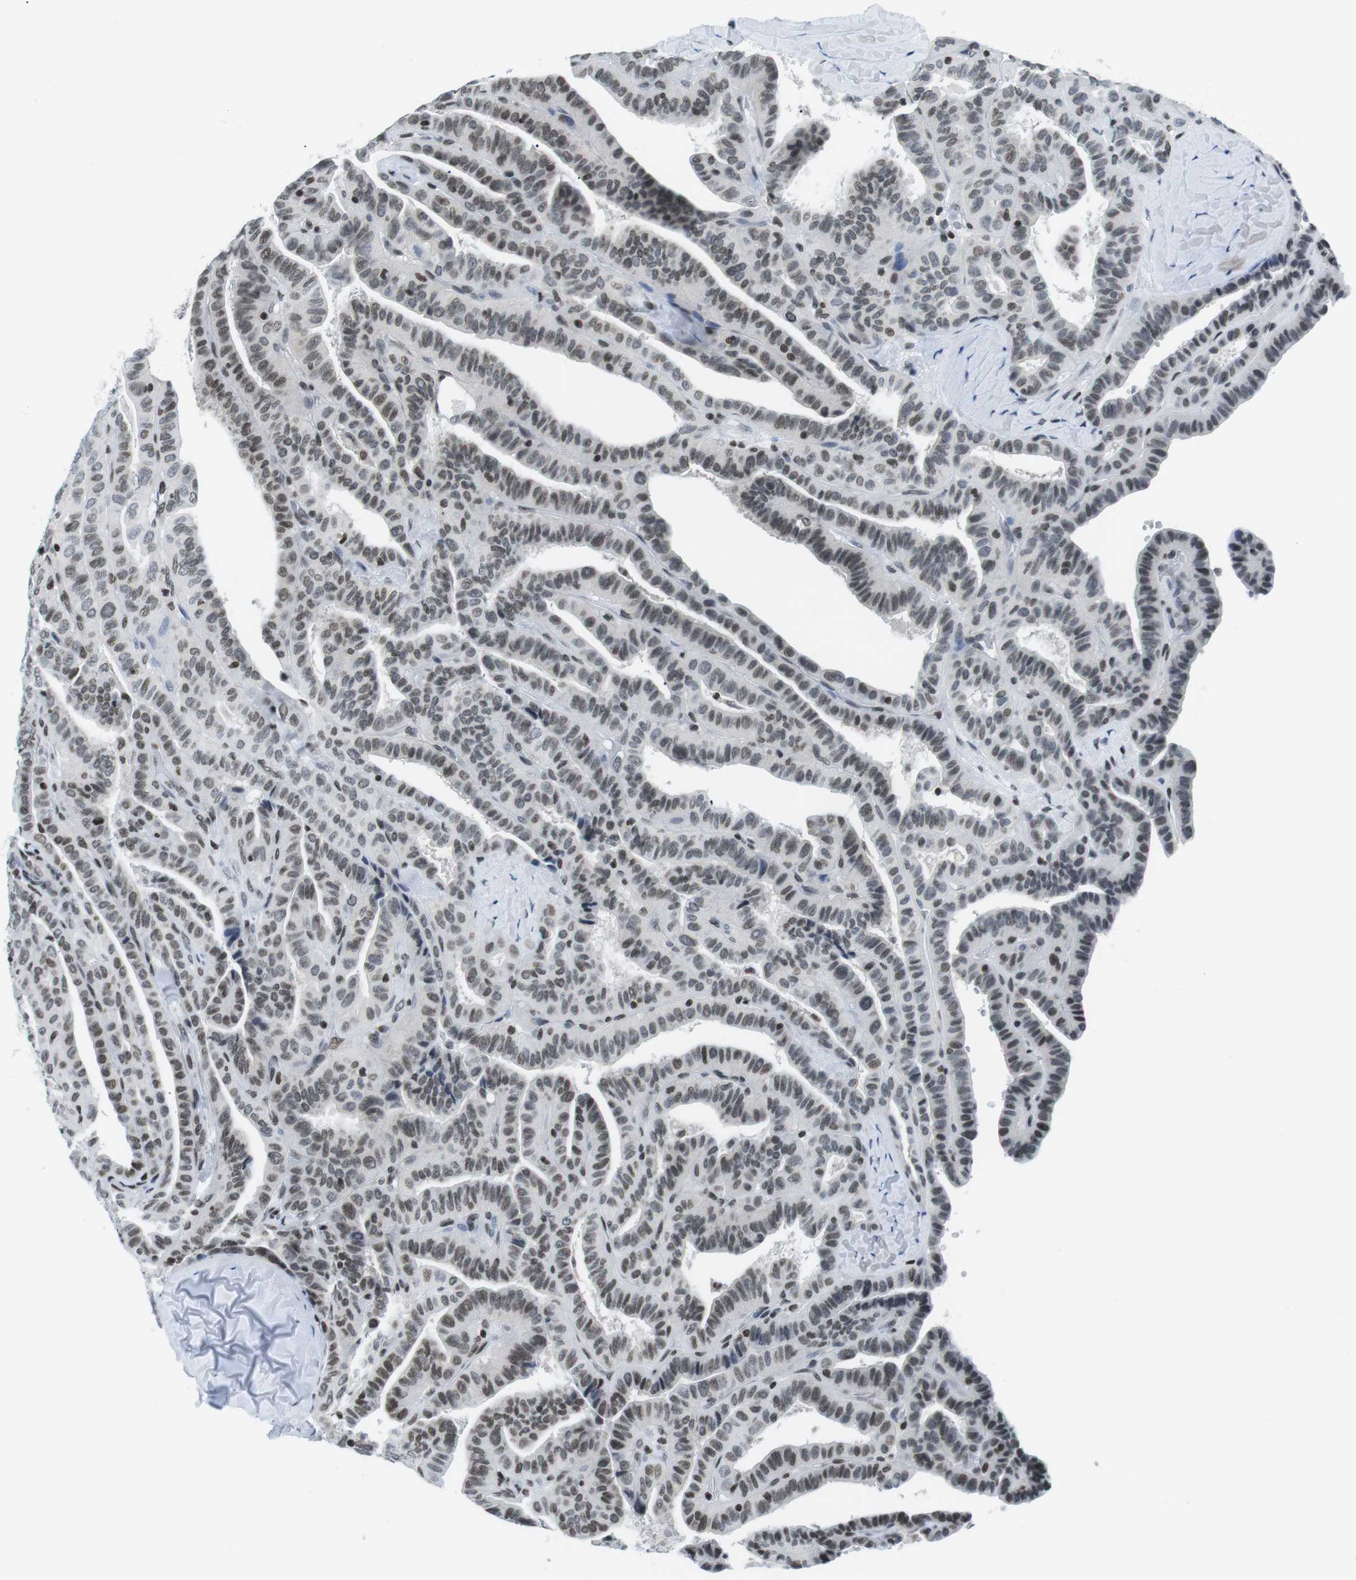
{"staining": {"intensity": "weak", "quantity": ">75%", "location": "nuclear"}, "tissue": "thyroid cancer", "cell_type": "Tumor cells", "image_type": "cancer", "snomed": [{"axis": "morphology", "description": "Papillary adenocarcinoma, NOS"}, {"axis": "topography", "description": "Thyroid gland"}], "caption": "IHC image of thyroid cancer stained for a protein (brown), which shows low levels of weak nuclear expression in about >75% of tumor cells.", "gene": "E2F2", "patient": {"sex": "male", "age": 77}}